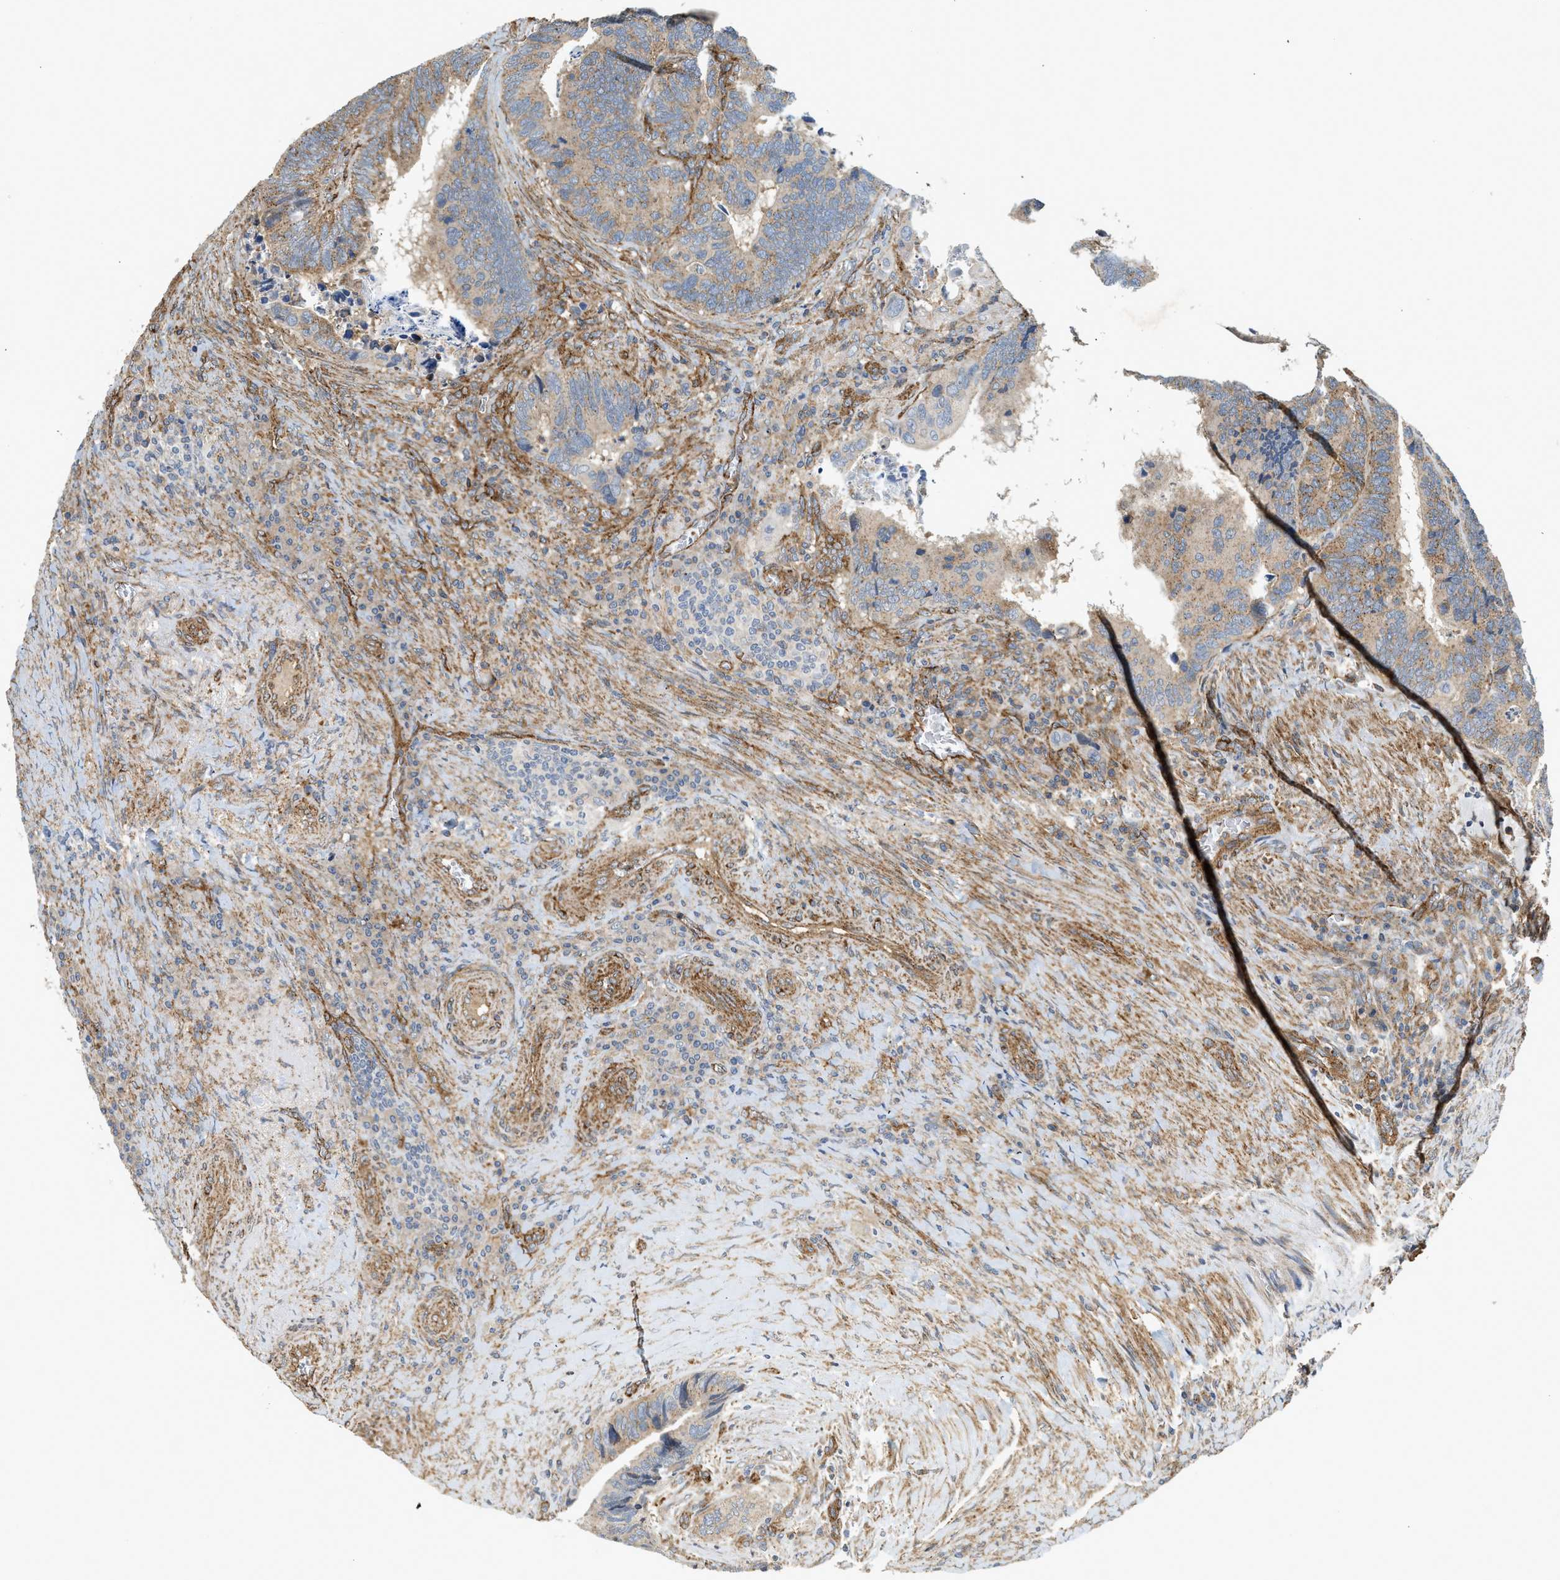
{"staining": {"intensity": "moderate", "quantity": "25%-75%", "location": "cytoplasmic/membranous"}, "tissue": "colorectal cancer", "cell_type": "Tumor cells", "image_type": "cancer", "snomed": [{"axis": "morphology", "description": "Adenocarcinoma, NOS"}, {"axis": "topography", "description": "Colon"}], "caption": "IHC micrograph of neoplastic tissue: adenocarcinoma (colorectal) stained using immunohistochemistry (IHC) reveals medium levels of moderate protein expression localized specifically in the cytoplasmic/membranous of tumor cells, appearing as a cytoplasmic/membranous brown color.", "gene": "HIP1", "patient": {"sex": "male", "age": 72}}